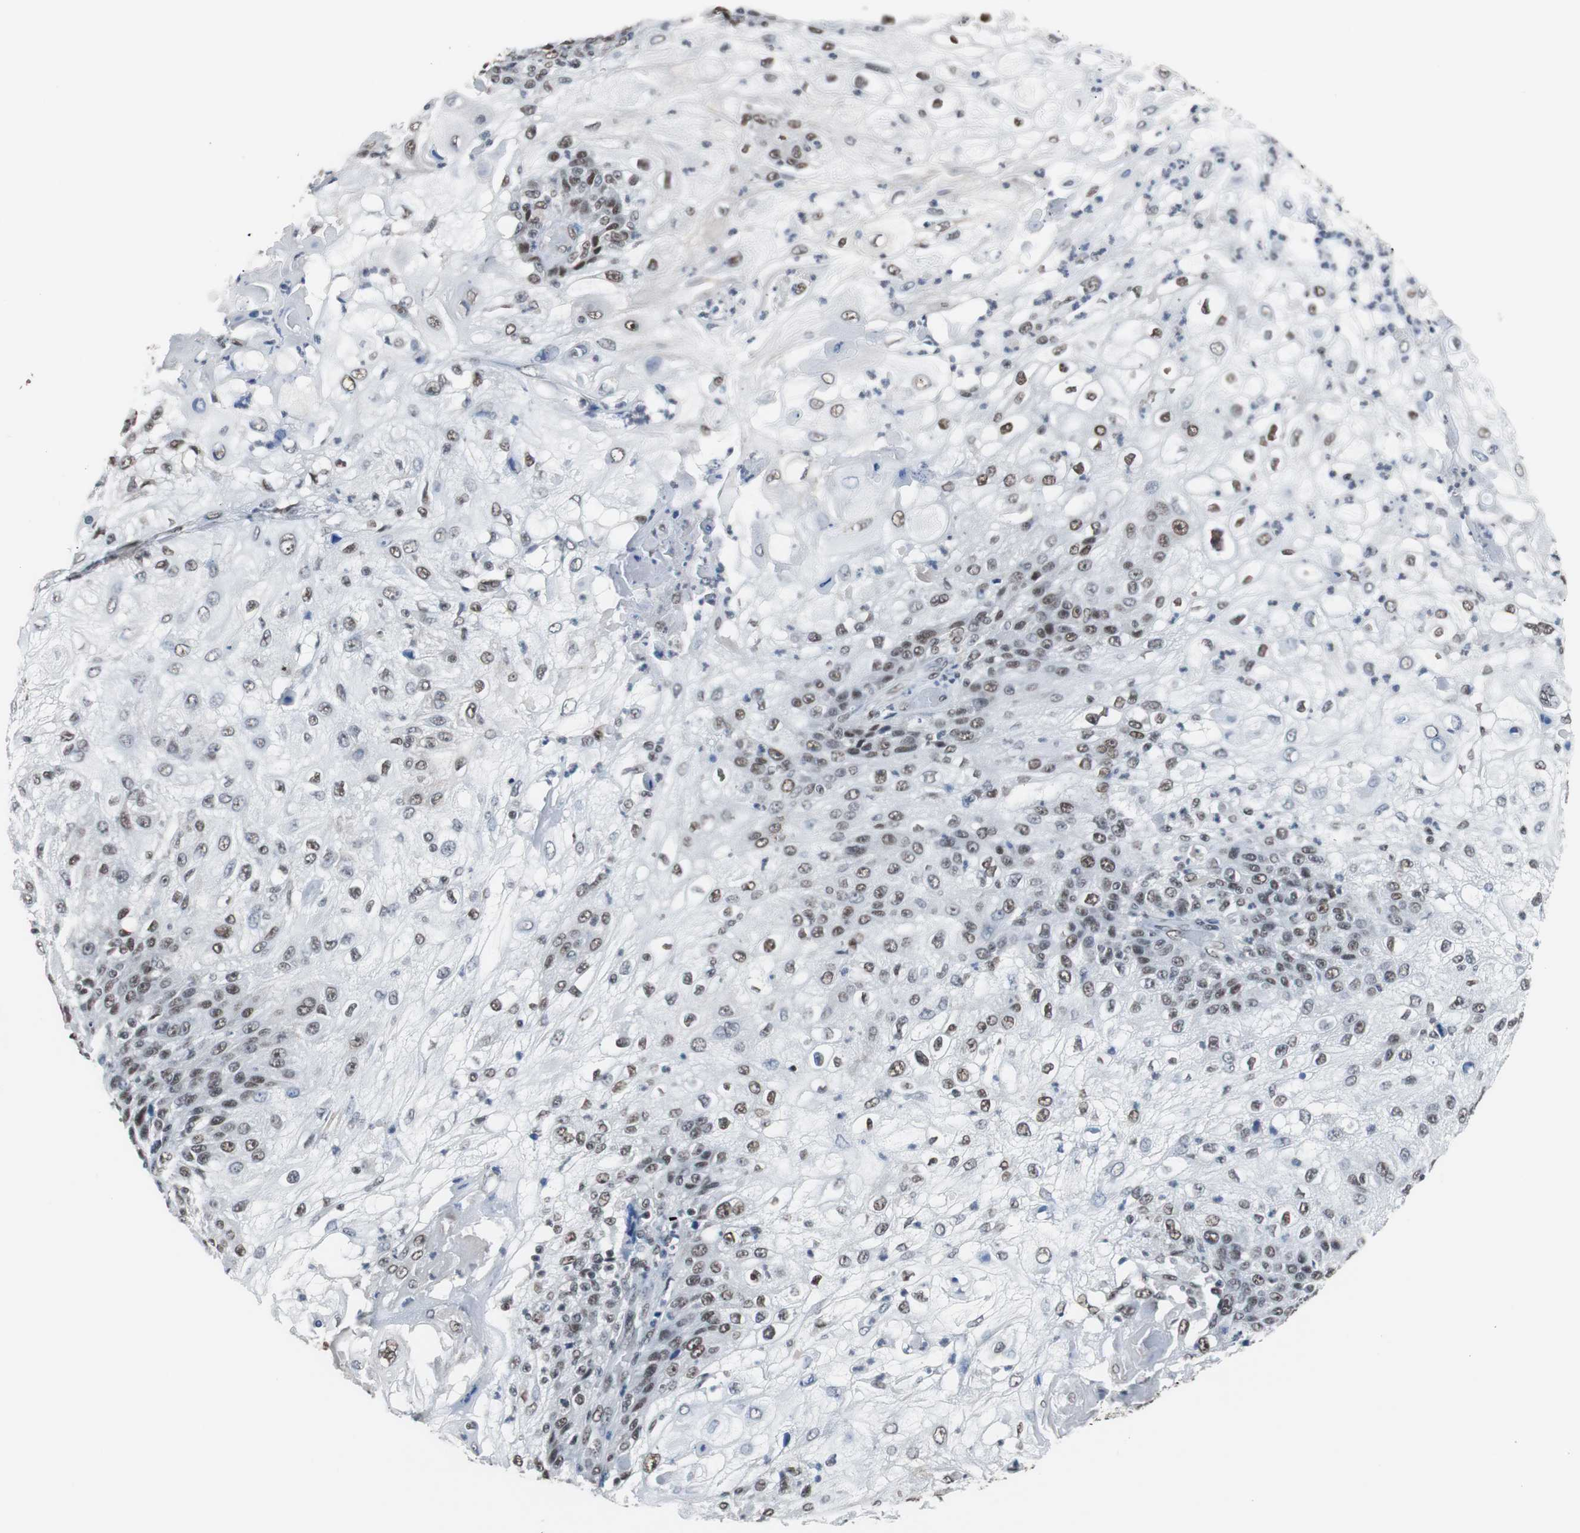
{"staining": {"intensity": "moderate", "quantity": "25%-75%", "location": "cytoplasmic/membranous"}, "tissue": "skin cancer", "cell_type": "Tumor cells", "image_type": "cancer", "snomed": [{"axis": "morphology", "description": "Normal tissue, NOS"}, {"axis": "morphology", "description": "Squamous cell carcinoma, NOS"}, {"axis": "topography", "description": "Skin"}], "caption": "Protein staining displays moderate cytoplasmic/membranous expression in approximately 25%-75% of tumor cells in skin squamous cell carcinoma. Using DAB (3,3'-diaminobenzidine) (brown) and hematoxylin (blue) stains, captured at high magnification using brightfield microscopy.", "gene": "TAF7", "patient": {"sex": "female", "age": 83}}